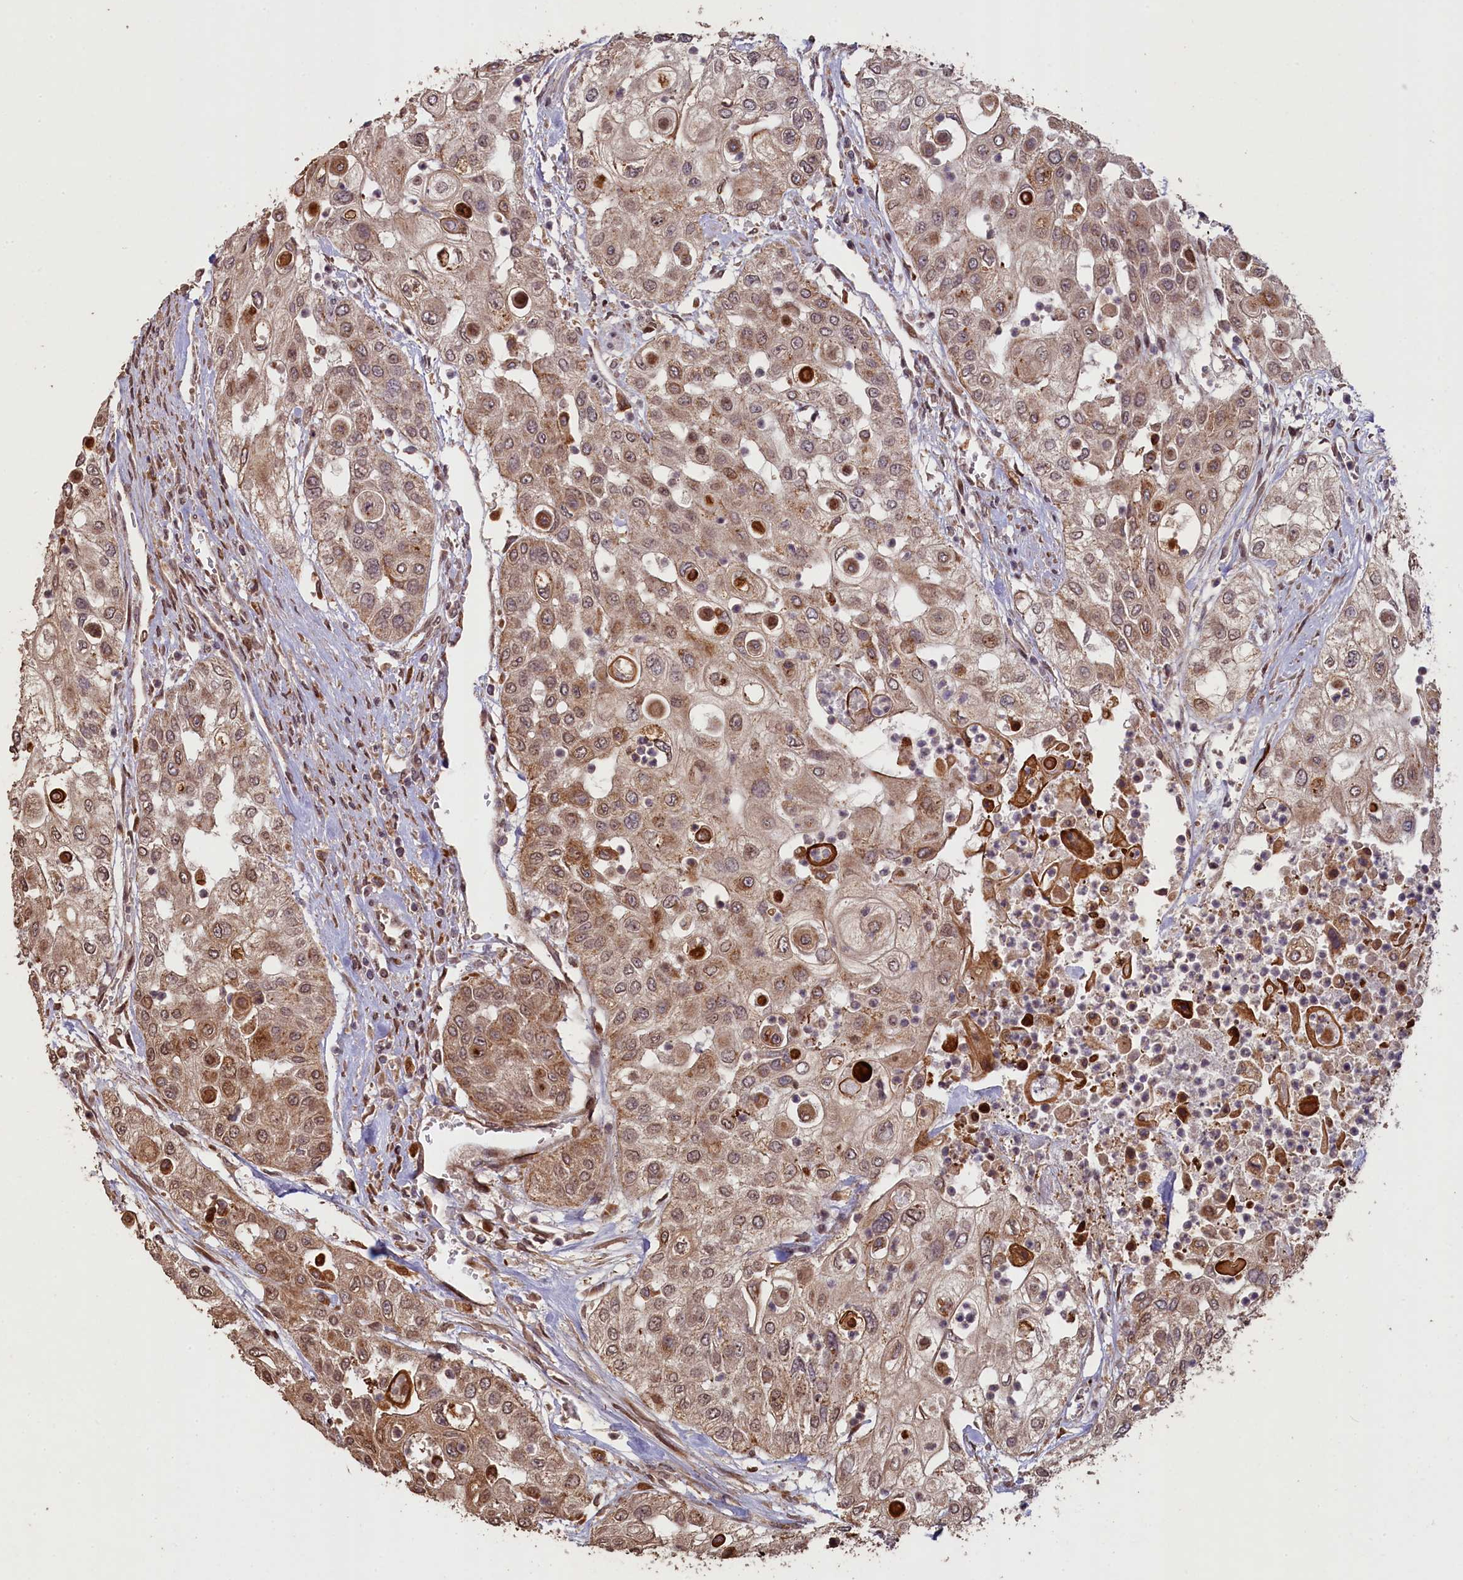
{"staining": {"intensity": "moderate", "quantity": ">75%", "location": "cytoplasmic/membranous,nuclear"}, "tissue": "urothelial cancer", "cell_type": "Tumor cells", "image_type": "cancer", "snomed": [{"axis": "morphology", "description": "Urothelial carcinoma, High grade"}, {"axis": "topography", "description": "Urinary bladder"}], "caption": "This histopathology image demonstrates immunohistochemistry staining of urothelial cancer, with medium moderate cytoplasmic/membranous and nuclear staining in approximately >75% of tumor cells.", "gene": "SLC38A7", "patient": {"sex": "female", "age": 79}}